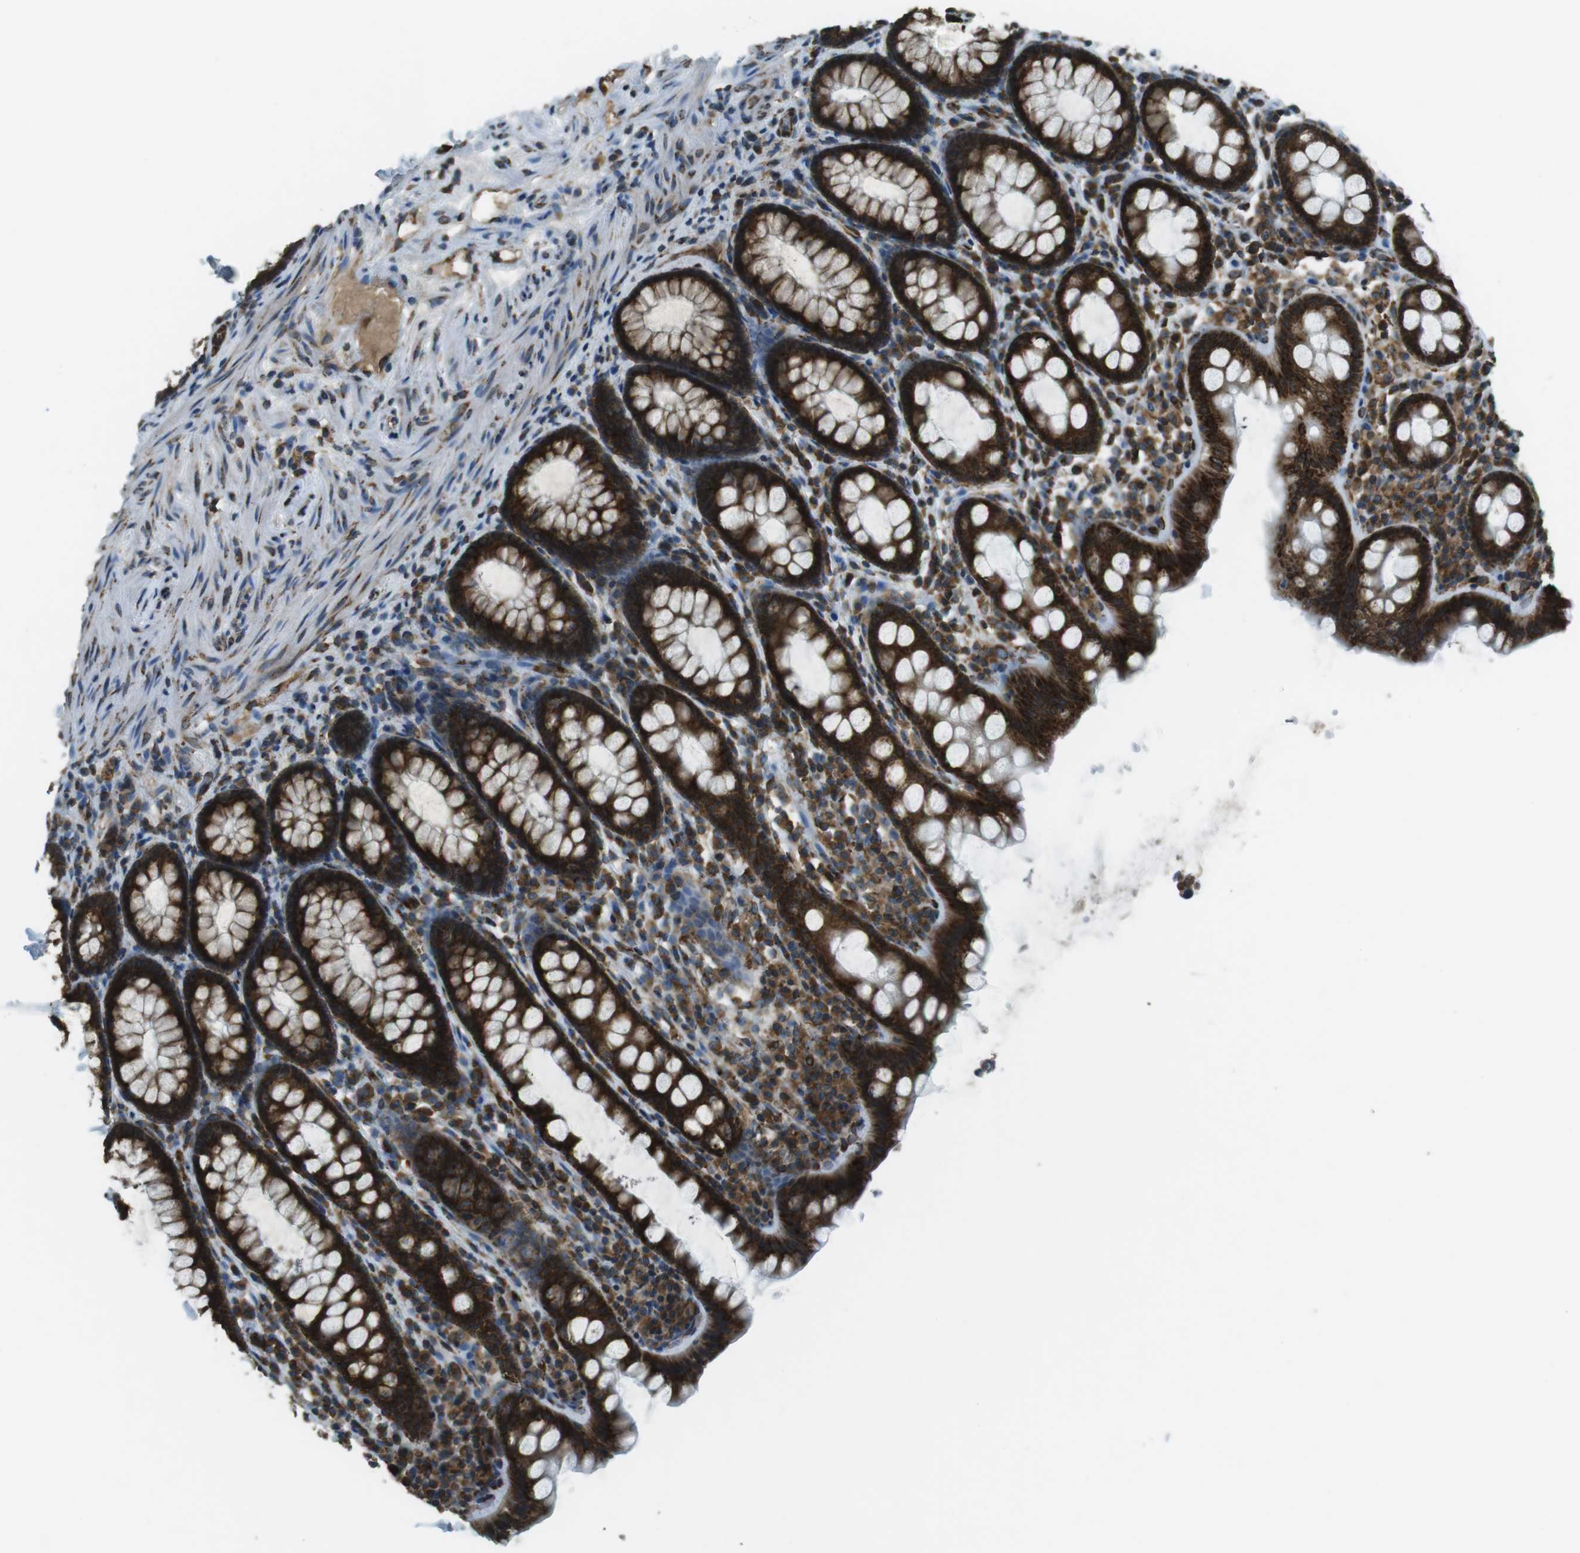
{"staining": {"intensity": "strong", "quantity": ">75%", "location": "cytoplasmic/membranous"}, "tissue": "rectum", "cell_type": "Glandular cells", "image_type": "normal", "snomed": [{"axis": "morphology", "description": "Normal tissue, NOS"}, {"axis": "topography", "description": "Rectum"}], "caption": "IHC of unremarkable rectum exhibits high levels of strong cytoplasmic/membranous positivity in about >75% of glandular cells.", "gene": "KTN1", "patient": {"sex": "male", "age": 92}}